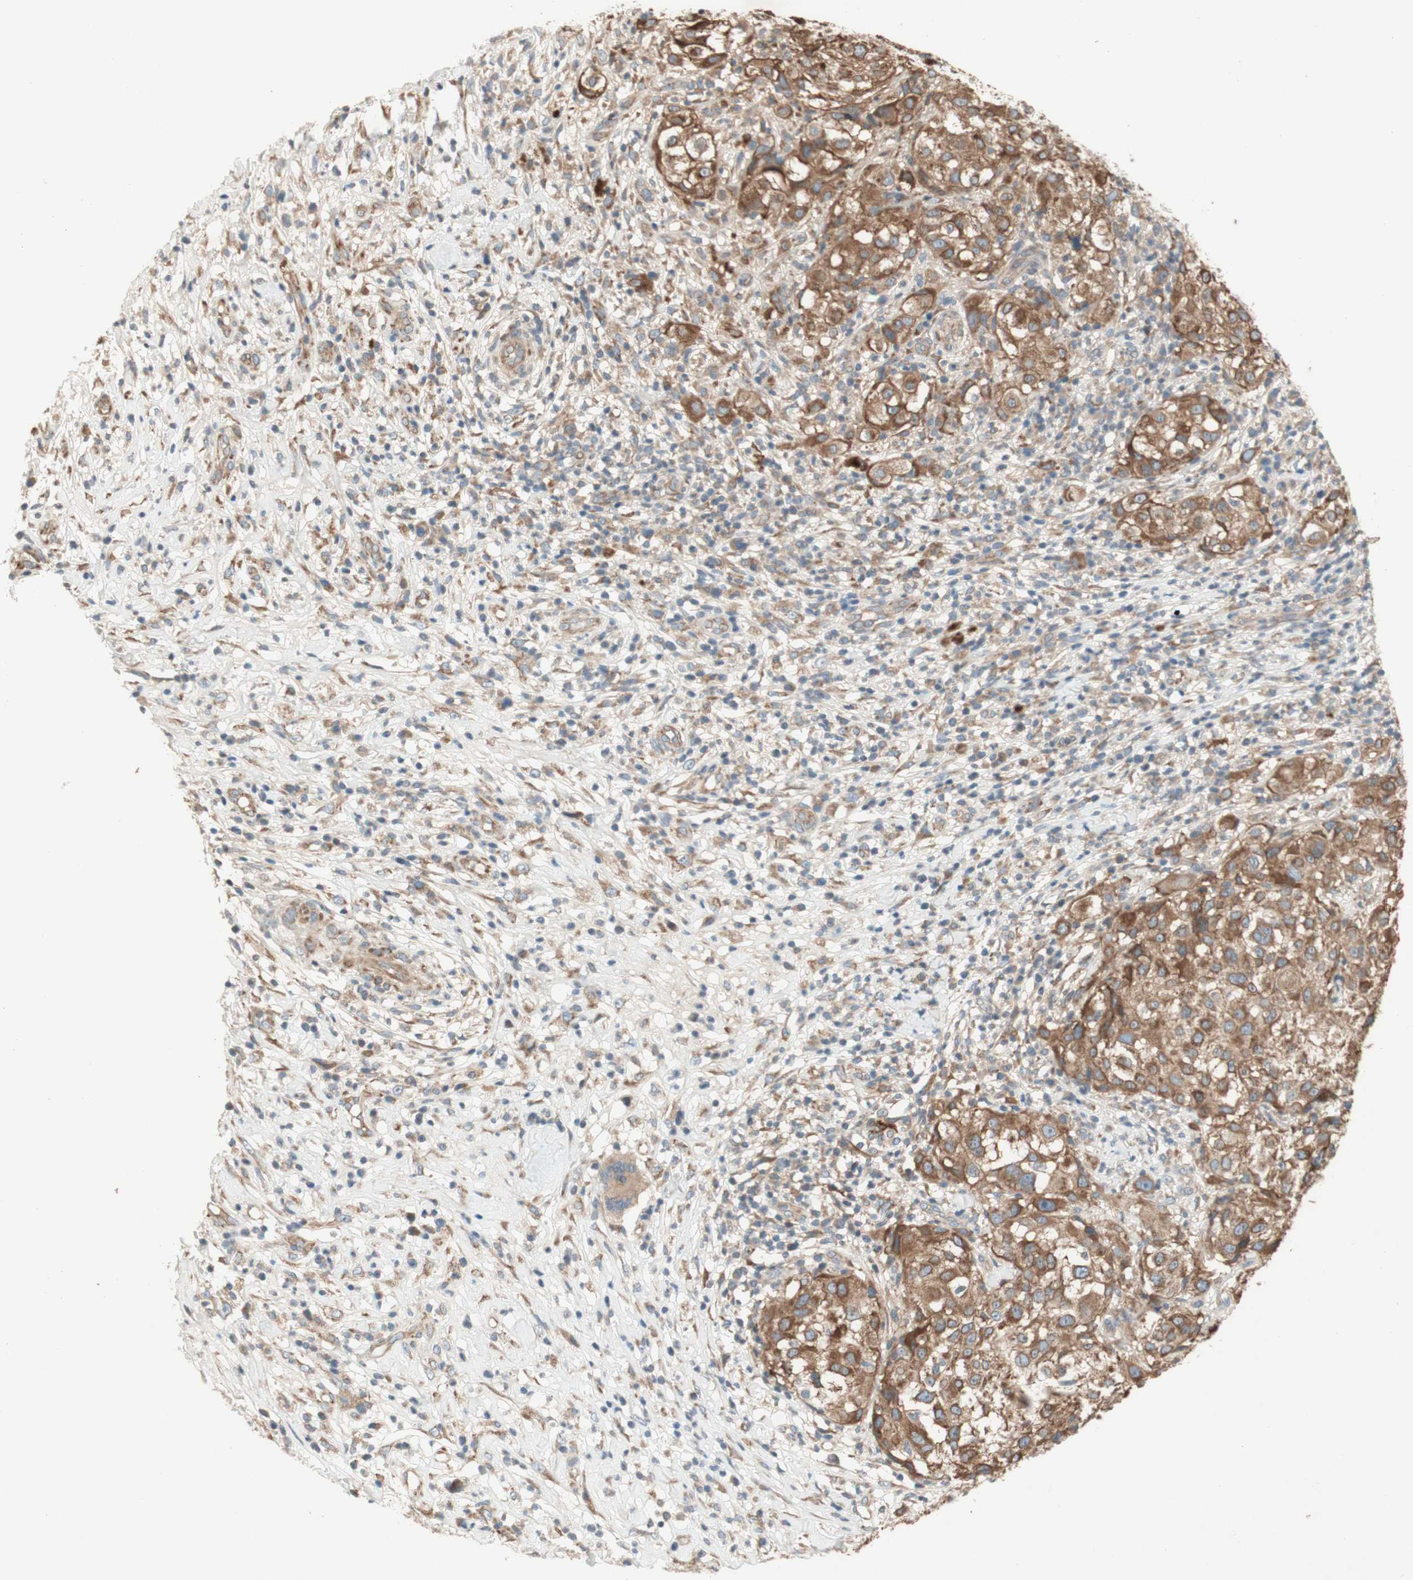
{"staining": {"intensity": "moderate", "quantity": ">75%", "location": "cytoplasmic/membranous"}, "tissue": "melanoma", "cell_type": "Tumor cells", "image_type": "cancer", "snomed": [{"axis": "morphology", "description": "Necrosis, NOS"}, {"axis": "morphology", "description": "Malignant melanoma, NOS"}, {"axis": "topography", "description": "Skin"}], "caption": "Melanoma stained with IHC exhibits moderate cytoplasmic/membranous positivity in approximately >75% of tumor cells.", "gene": "SOCS2", "patient": {"sex": "female", "age": 87}}